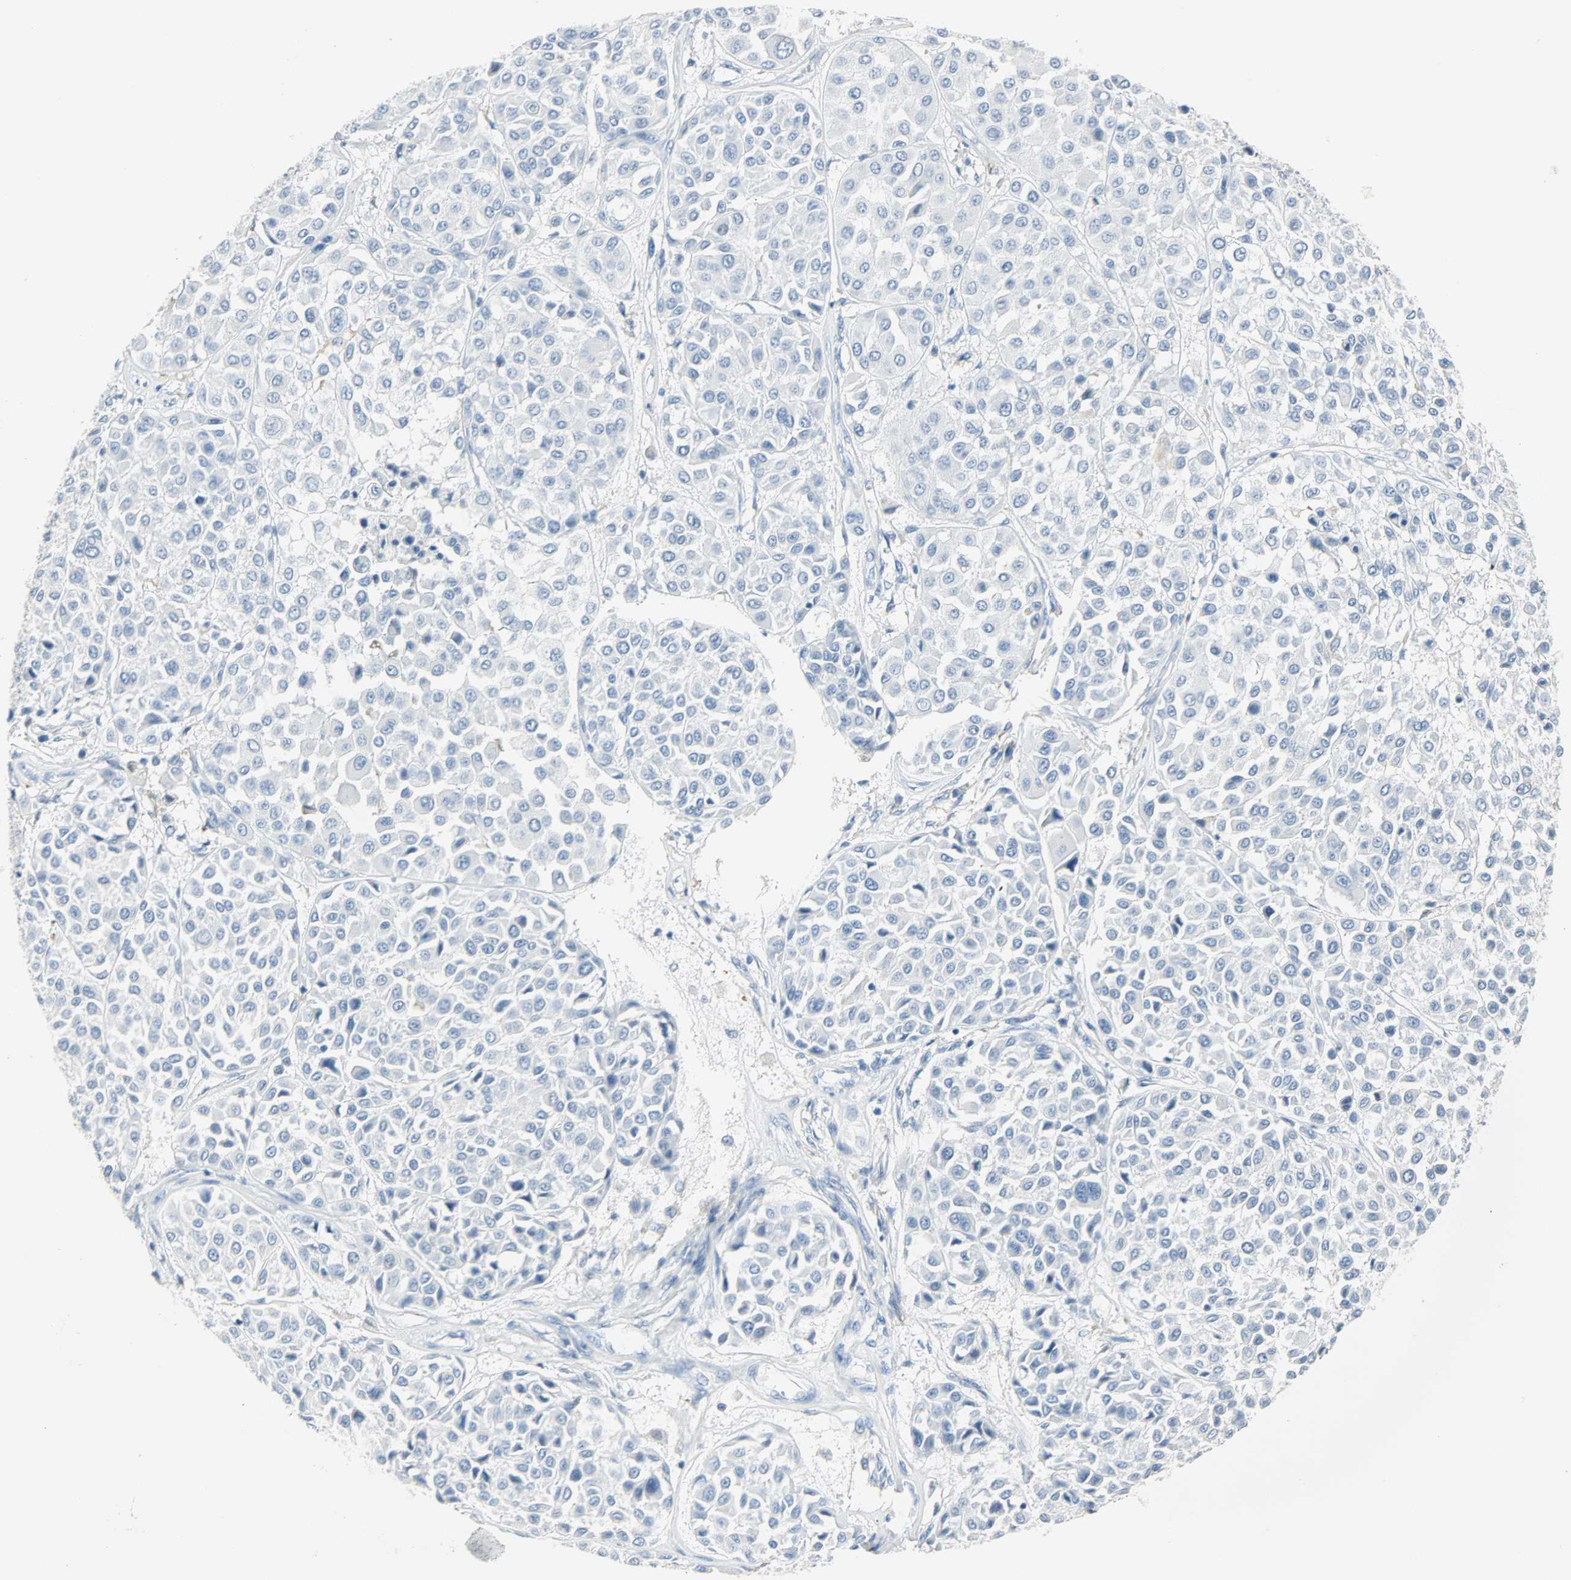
{"staining": {"intensity": "negative", "quantity": "none", "location": "none"}, "tissue": "melanoma", "cell_type": "Tumor cells", "image_type": "cancer", "snomed": [{"axis": "morphology", "description": "Malignant melanoma, Metastatic site"}, {"axis": "topography", "description": "Soft tissue"}], "caption": "Tumor cells are negative for protein expression in human malignant melanoma (metastatic site). (DAB (3,3'-diaminobenzidine) IHC visualized using brightfield microscopy, high magnification).", "gene": "PTPN6", "patient": {"sex": "male", "age": 41}}